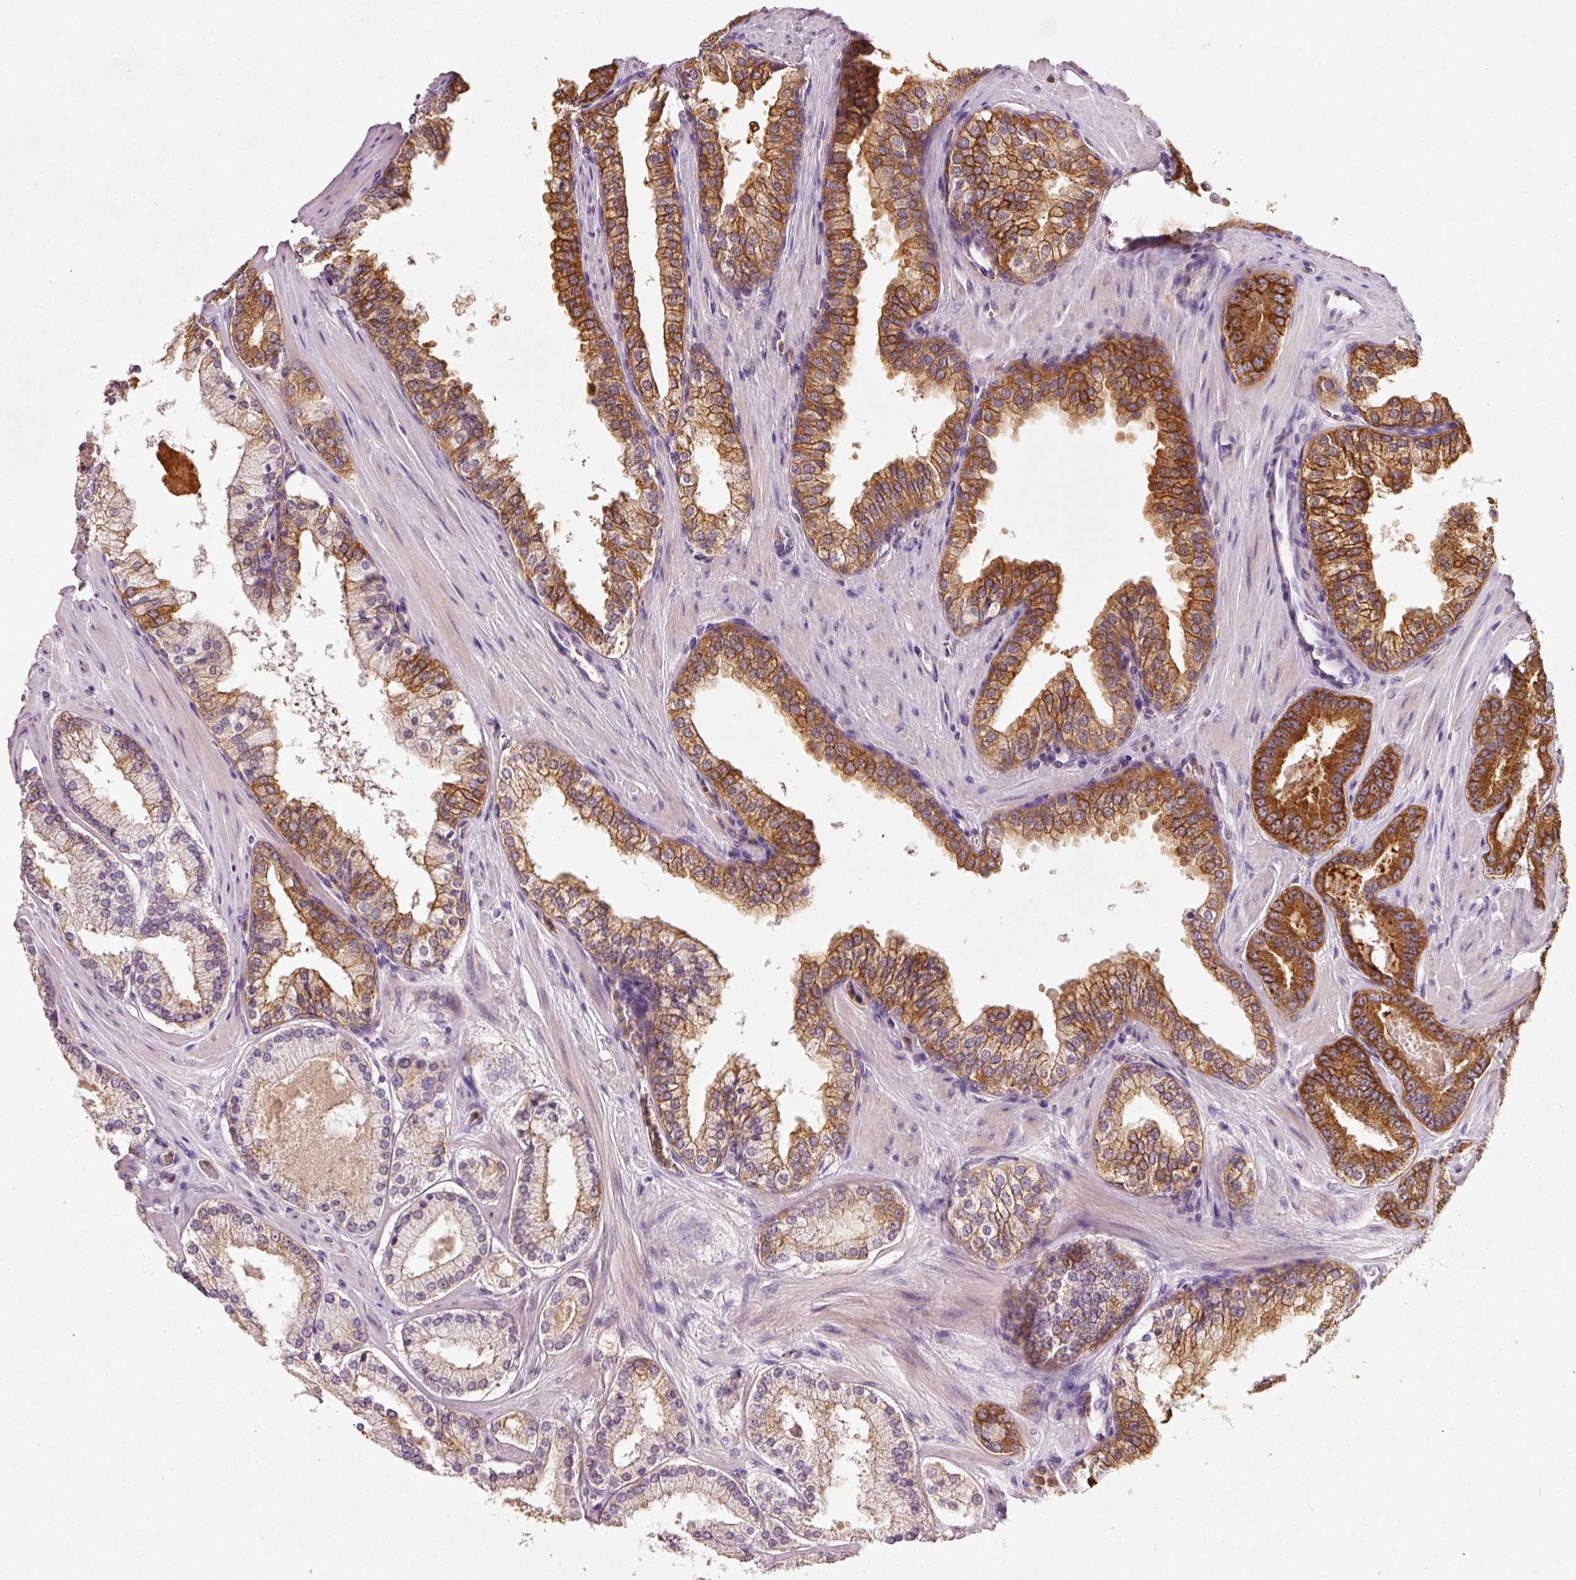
{"staining": {"intensity": "strong", "quantity": "25%-75%", "location": "cytoplasmic/membranous"}, "tissue": "prostate cancer", "cell_type": "Tumor cells", "image_type": "cancer", "snomed": [{"axis": "morphology", "description": "Adenocarcinoma, Low grade"}, {"axis": "topography", "description": "Prostate"}], "caption": "DAB (3,3'-diaminobenzidine) immunohistochemical staining of human prostate cancer shows strong cytoplasmic/membranous protein staining in about 25%-75% of tumor cells. The protein of interest is stained brown, and the nuclei are stained in blue (DAB IHC with brightfield microscopy, high magnification).", "gene": "IQGAP2", "patient": {"sex": "male", "age": 42}}